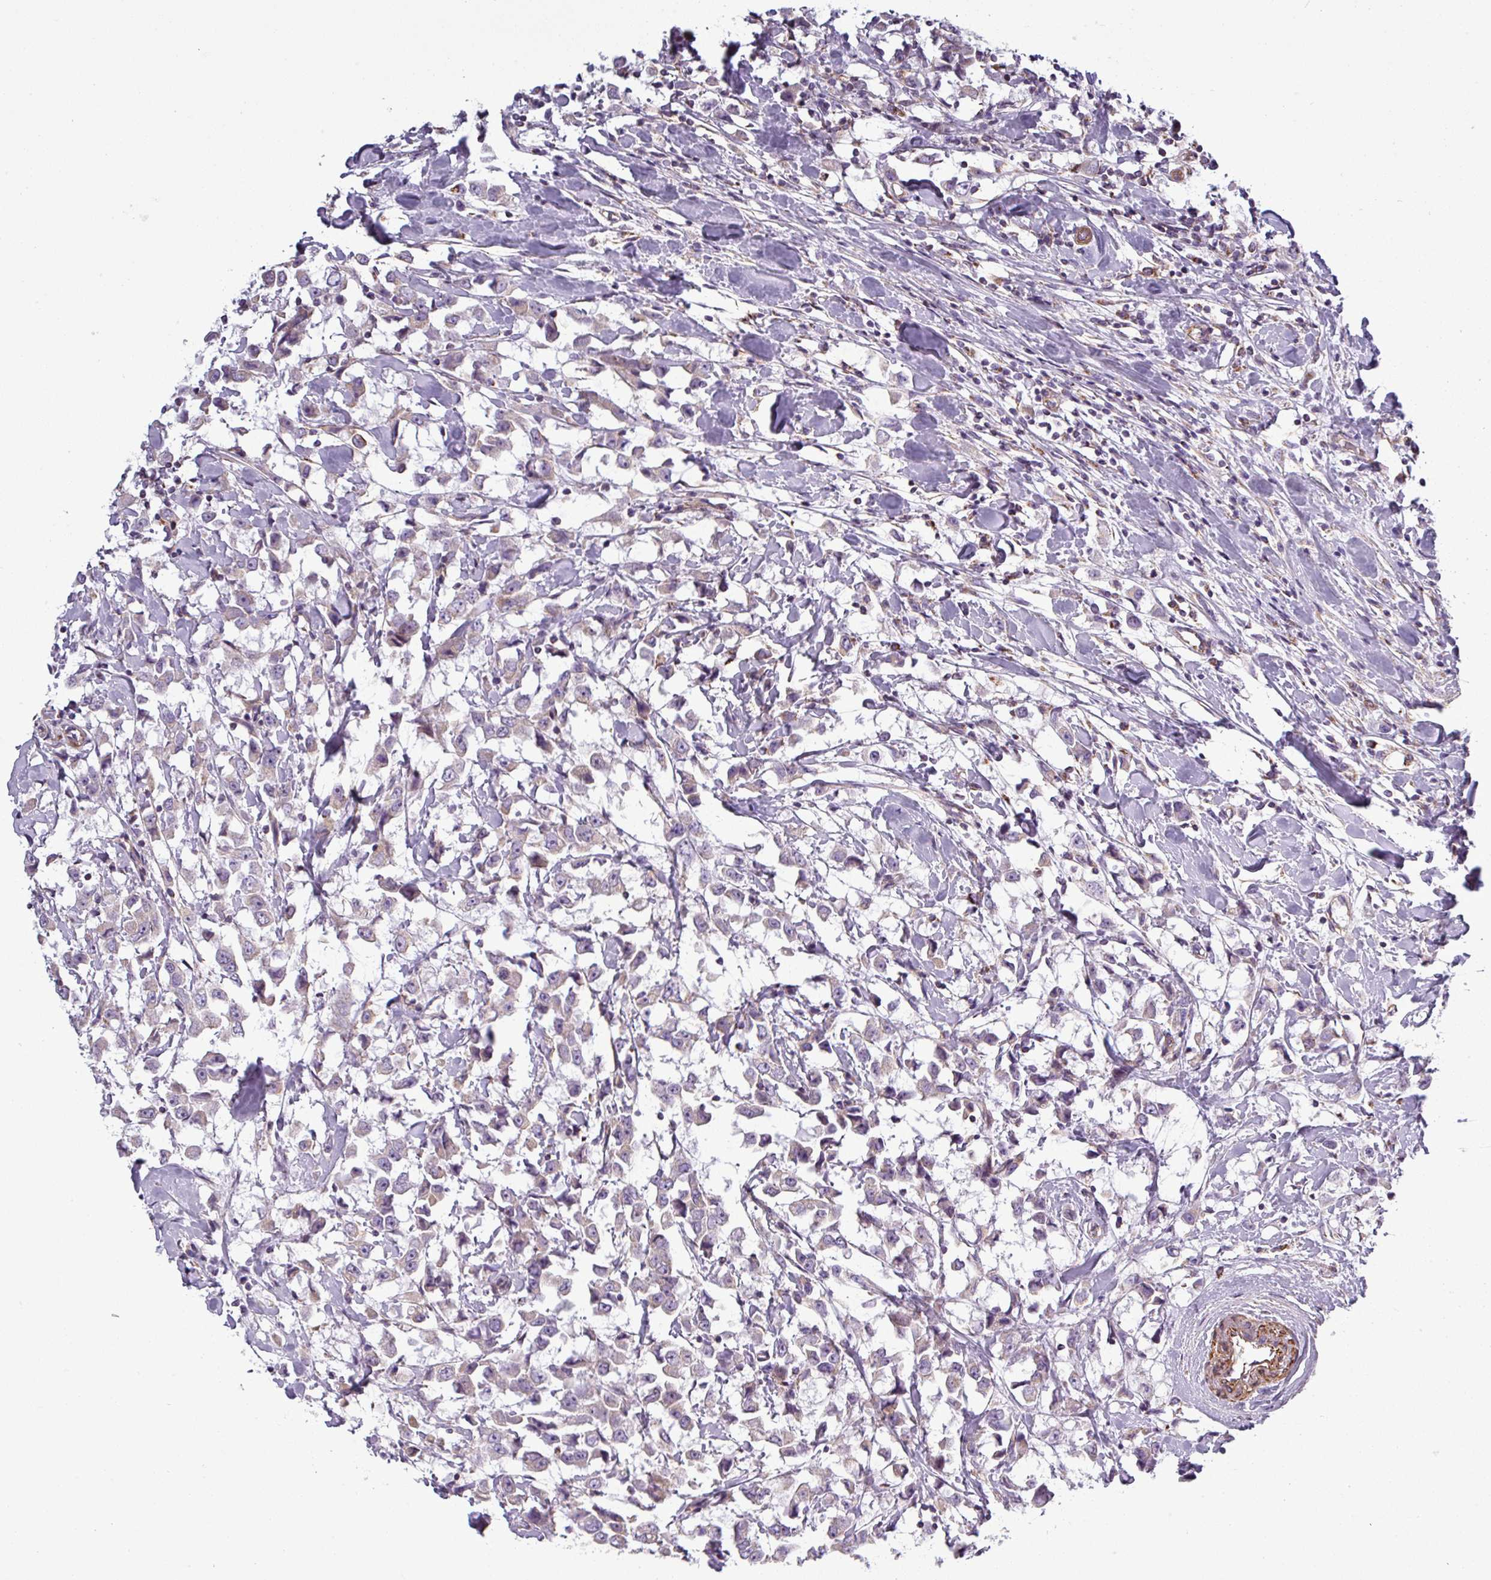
{"staining": {"intensity": "weak", "quantity": "<25%", "location": "cytoplasmic/membranous"}, "tissue": "breast cancer", "cell_type": "Tumor cells", "image_type": "cancer", "snomed": [{"axis": "morphology", "description": "Duct carcinoma"}, {"axis": "topography", "description": "Breast"}], "caption": "This is a micrograph of immunohistochemistry (IHC) staining of breast cancer, which shows no positivity in tumor cells.", "gene": "BTN2A2", "patient": {"sex": "female", "age": 61}}